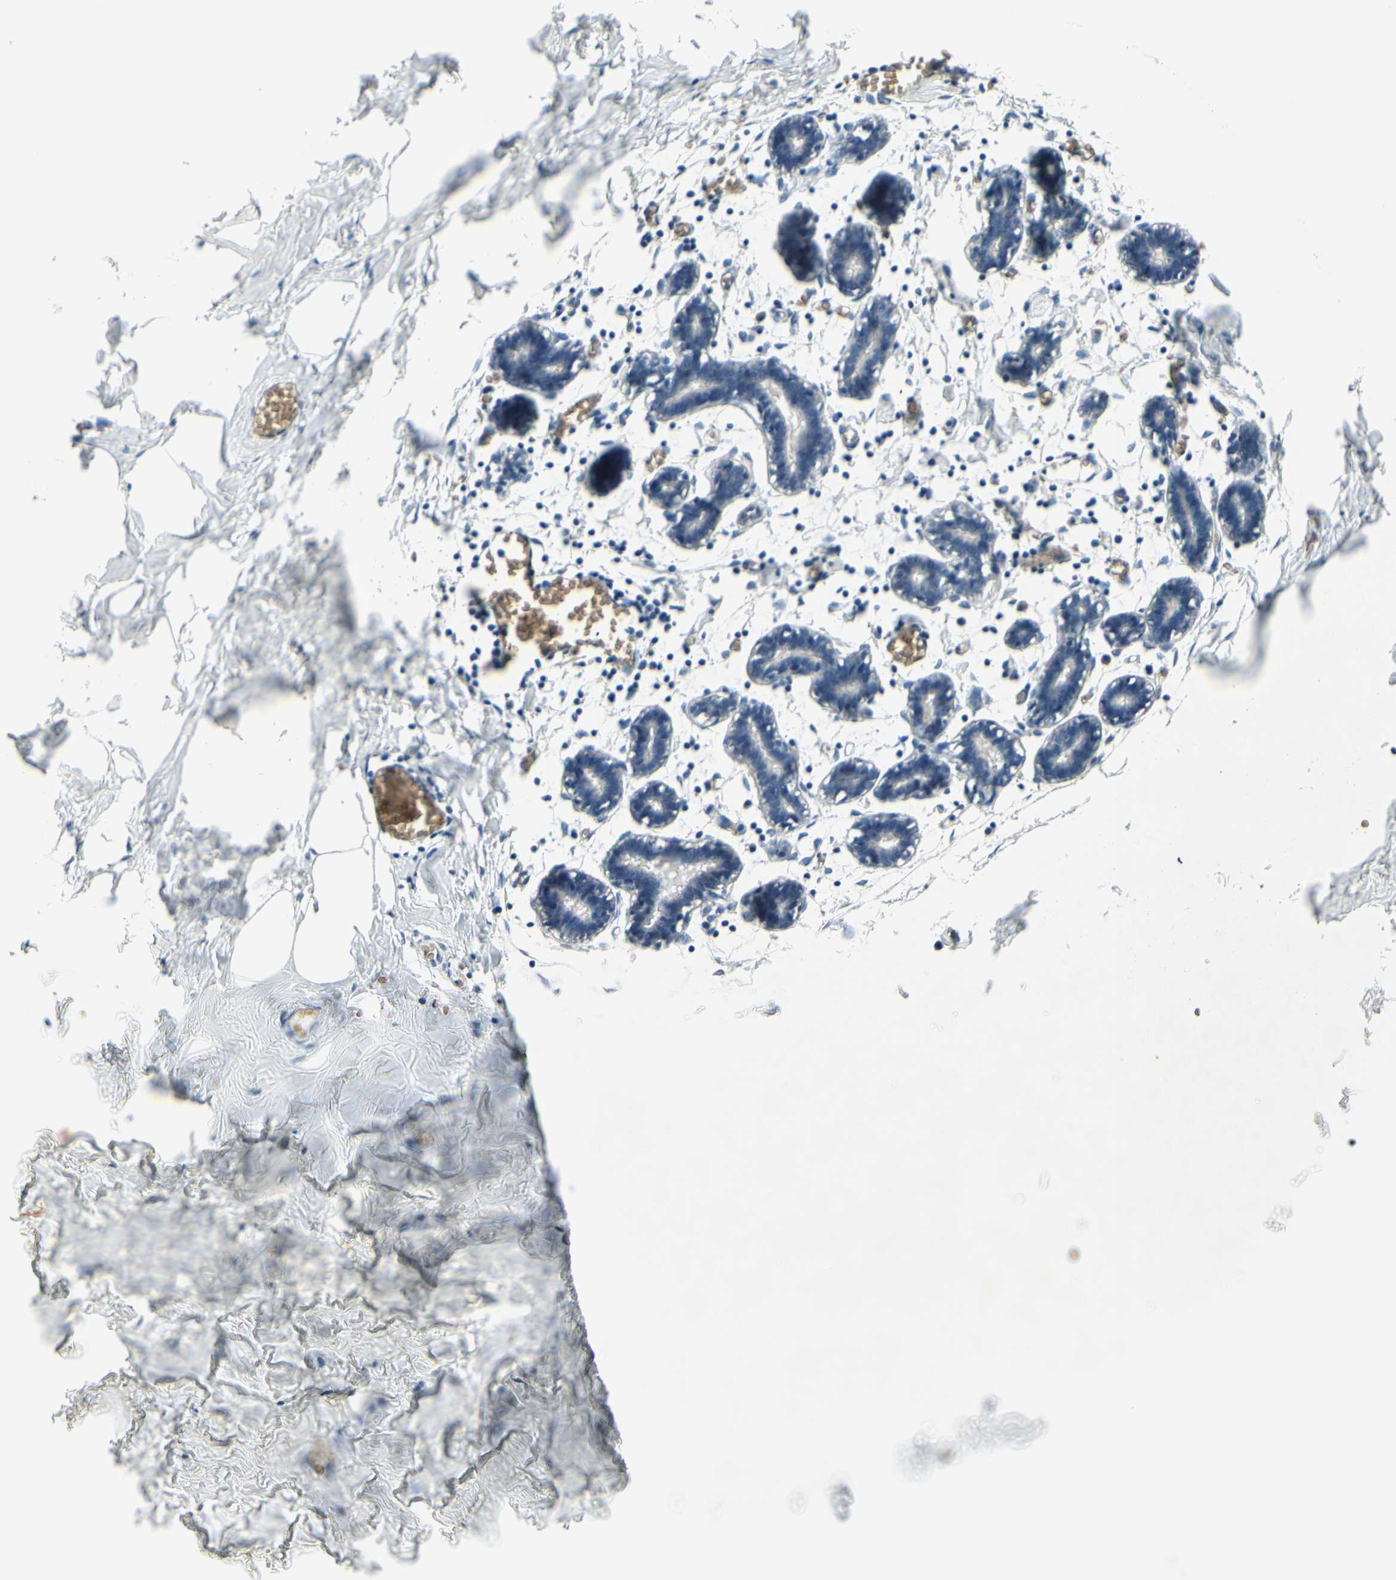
{"staining": {"intensity": "negative", "quantity": "none", "location": "none"}, "tissue": "breast", "cell_type": "Adipocytes", "image_type": "normal", "snomed": [{"axis": "morphology", "description": "Normal tissue, NOS"}, {"axis": "topography", "description": "Breast"}], "caption": "This is an immunohistochemistry micrograph of unremarkable human breast. There is no staining in adipocytes.", "gene": "GYPC", "patient": {"sex": "female", "age": 27}}